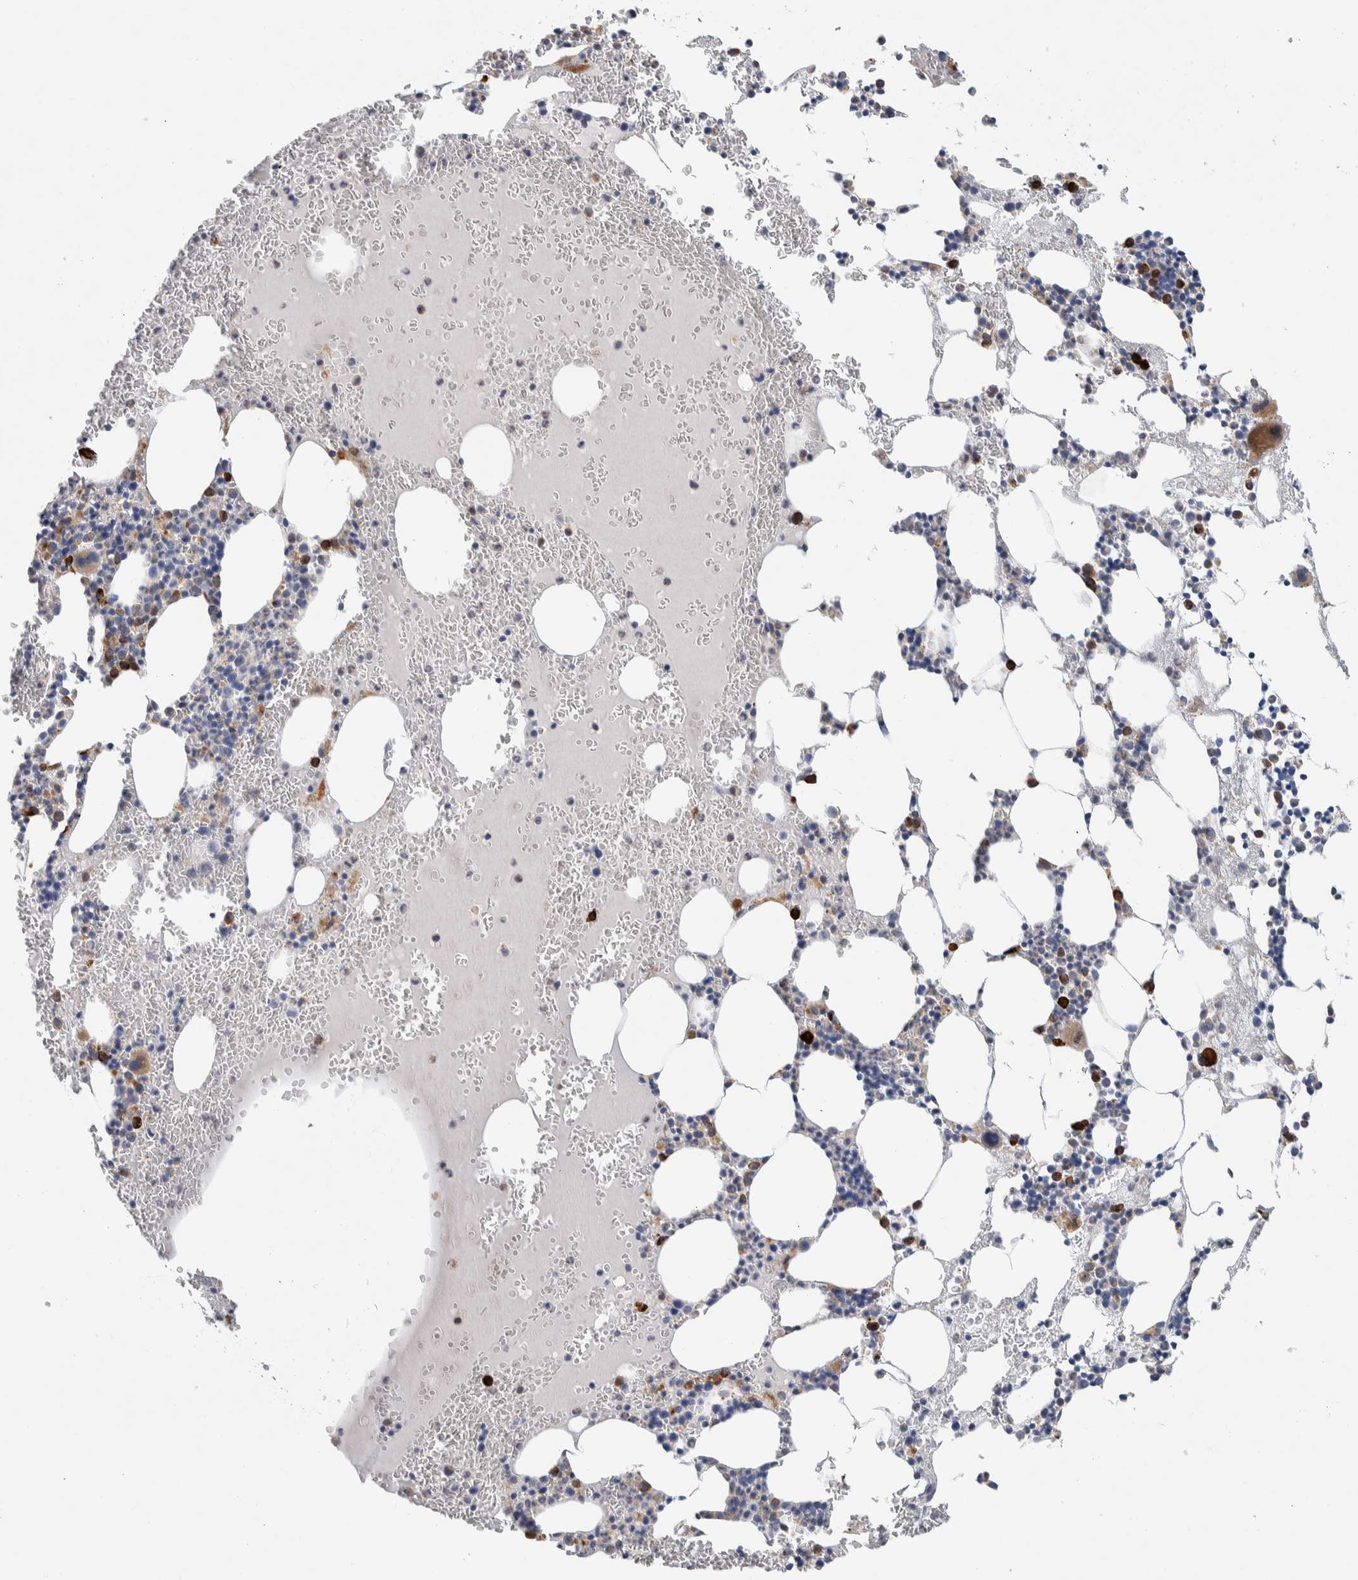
{"staining": {"intensity": "strong", "quantity": "<25%", "location": "cytoplasmic/membranous"}, "tissue": "bone marrow", "cell_type": "Hematopoietic cells", "image_type": "normal", "snomed": [{"axis": "morphology", "description": "Normal tissue, NOS"}, {"axis": "morphology", "description": "Inflammation, NOS"}, {"axis": "topography", "description": "Bone marrow"}], "caption": "Approximately <25% of hematopoietic cells in unremarkable bone marrow exhibit strong cytoplasmic/membranous protein expression as visualized by brown immunohistochemical staining.", "gene": "ENGASE", "patient": {"sex": "female", "age": 67}}